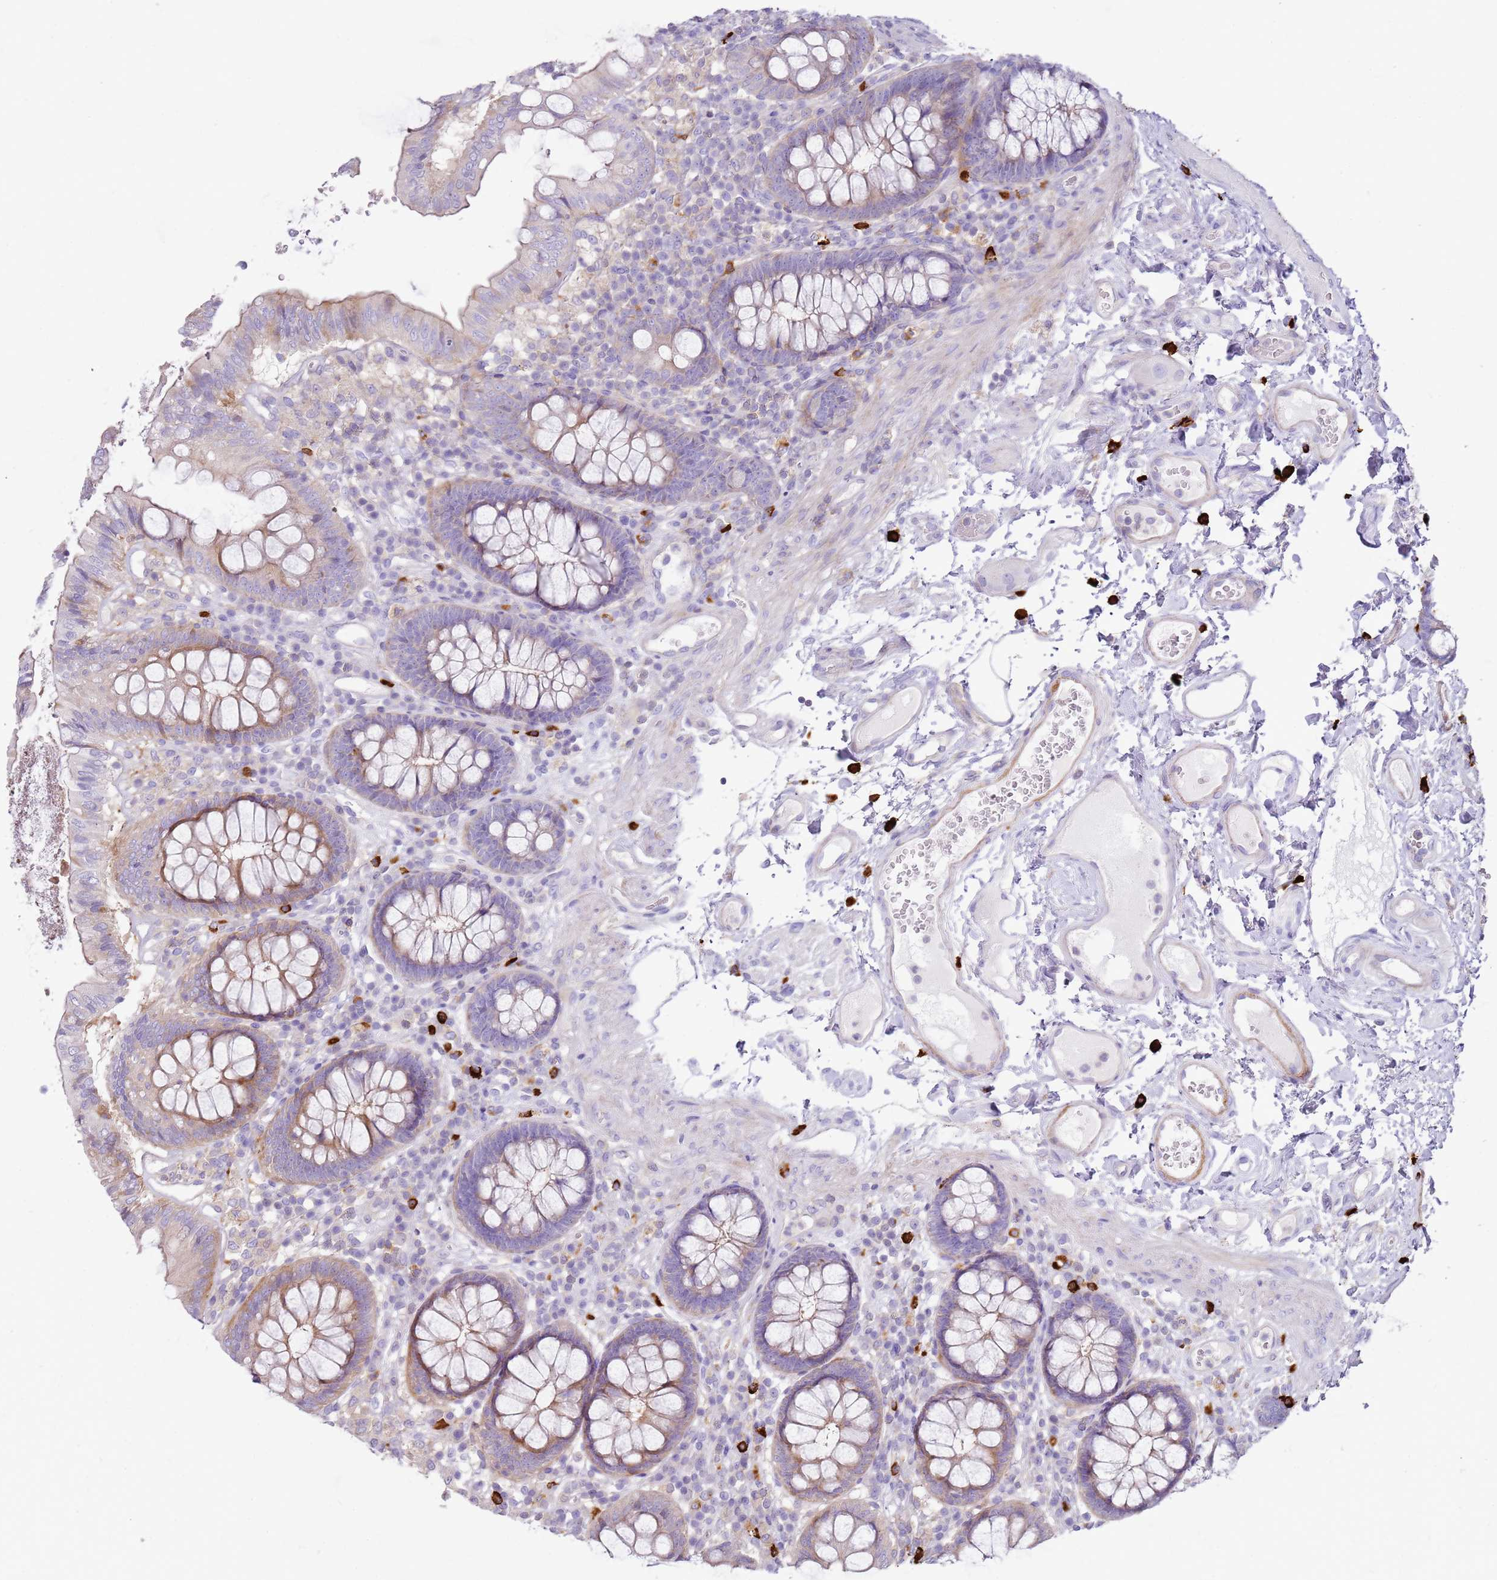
{"staining": {"intensity": "weak", "quantity": "25%-75%", "location": "cytoplasmic/membranous"}, "tissue": "colon", "cell_type": "Endothelial cells", "image_type": "normal", "snomed": [{"axis": "morphology", "description": "Normal tissue, NOS"}, {"axis": "topography", "description": "Colon"}], "caption": "DAB immunohistochemical staining of normal colon exhibits weak cytoplasmic/membranous protein expression in approximately 25%-75% of endothelial cells. (DAB IHC, brown staining for protein, blue staining for nuclei).", "gene": "FPR1", "patient": {"sex": "male", "age": 84}}